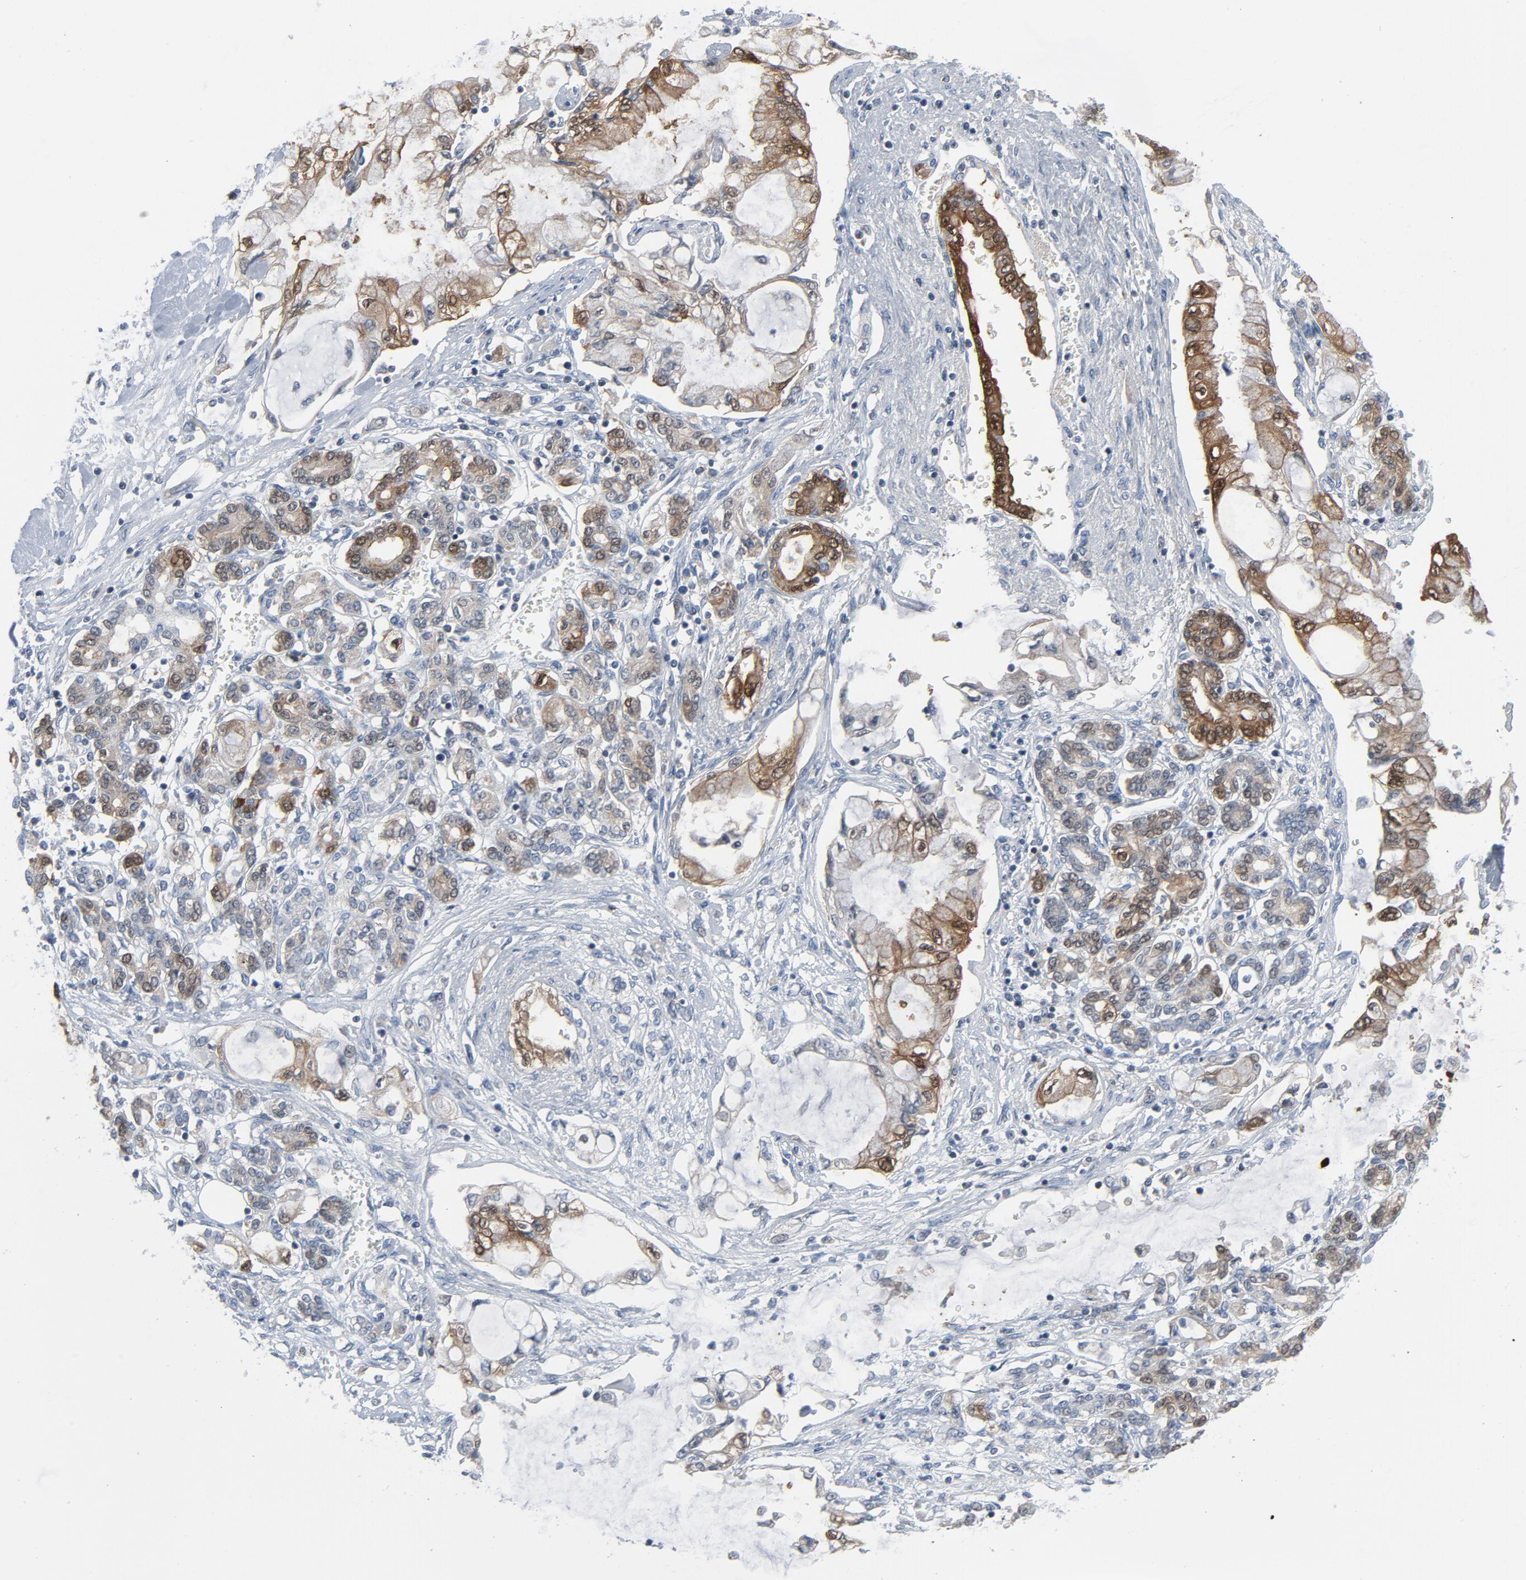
{"staining": {"intensity": "strong", "quantity": "25%-75%", "location": "cytoplasmic/membranous,nuclear"}, "tissue": "pancreatic cancer", "cell_type": "Tumor cells", "image_type": "cancer", "snomed": [{"axis": "morphology", "description": "Adenocarcinoma, NOS"}, {"axis": "topography", "description": "Pancreas"}], "caption": "Protein staining by immunohistochemistry (IHC) reveals strong cytoplasmic/membranous and nuclear staining in about 25%-75% of tumor cells in pancreatic adenocarcinoma.", "gene": "GPX2", "patient": {"sex": "female", "age": 70}}